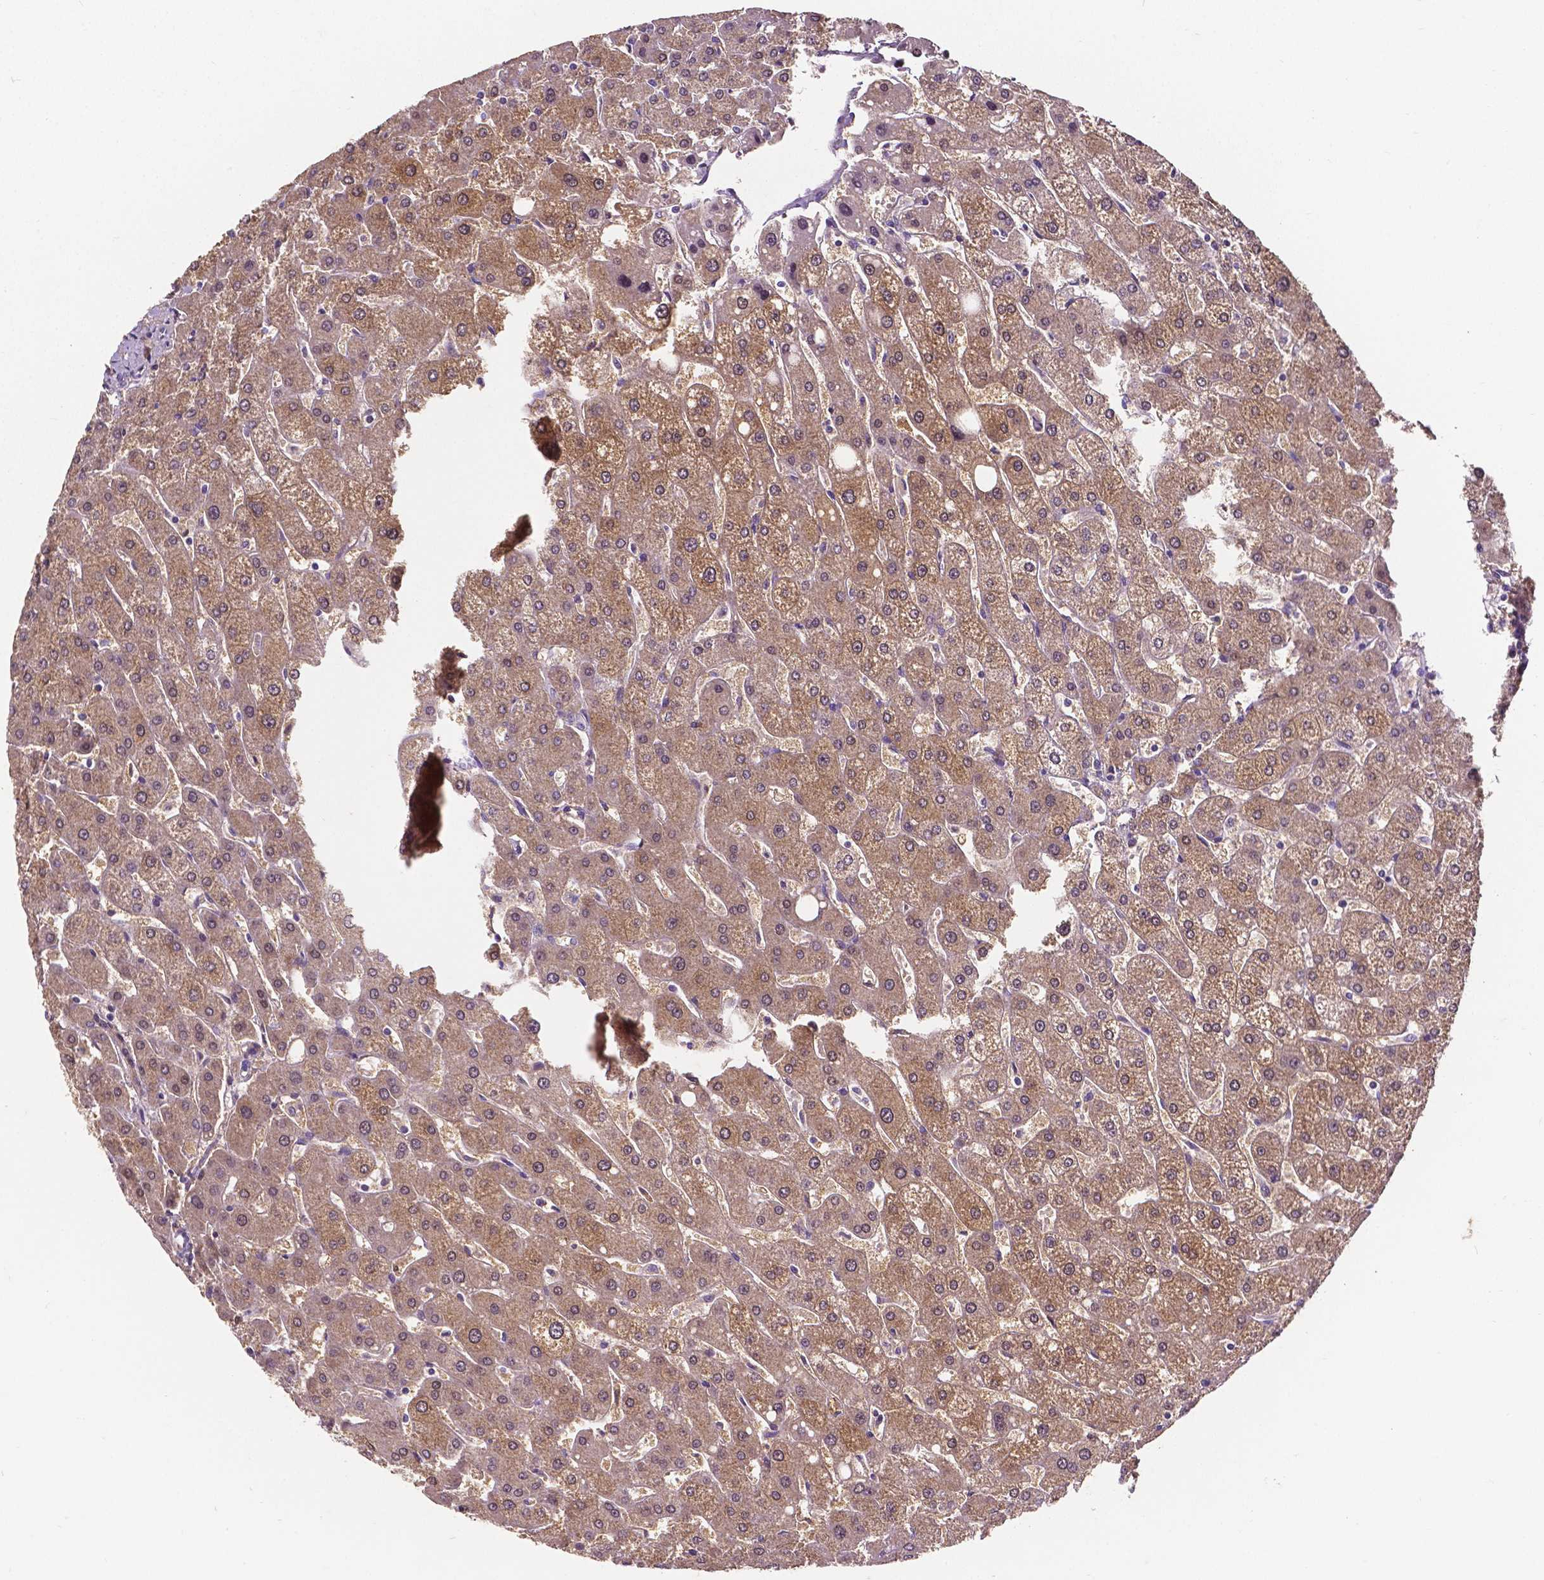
{"staining": {"intensity": "negative", "quantity": "none", "location": "none"}, "tissue": "liver", "cell_type": "Cholangiocytes", "image_type": "normal", "snomed": [{"axis": "morphology", "description": "Normal tissue, NOS"}, {"axis": "topography", "description": "Liver"}], "caption": "This is an immunohistochemistry (IHC) micrograph of unremarkable human liver. There is no expression in cholangiocytes.", "gene": "PSAT1", "patient": {"sex": "male", "age": 67}}